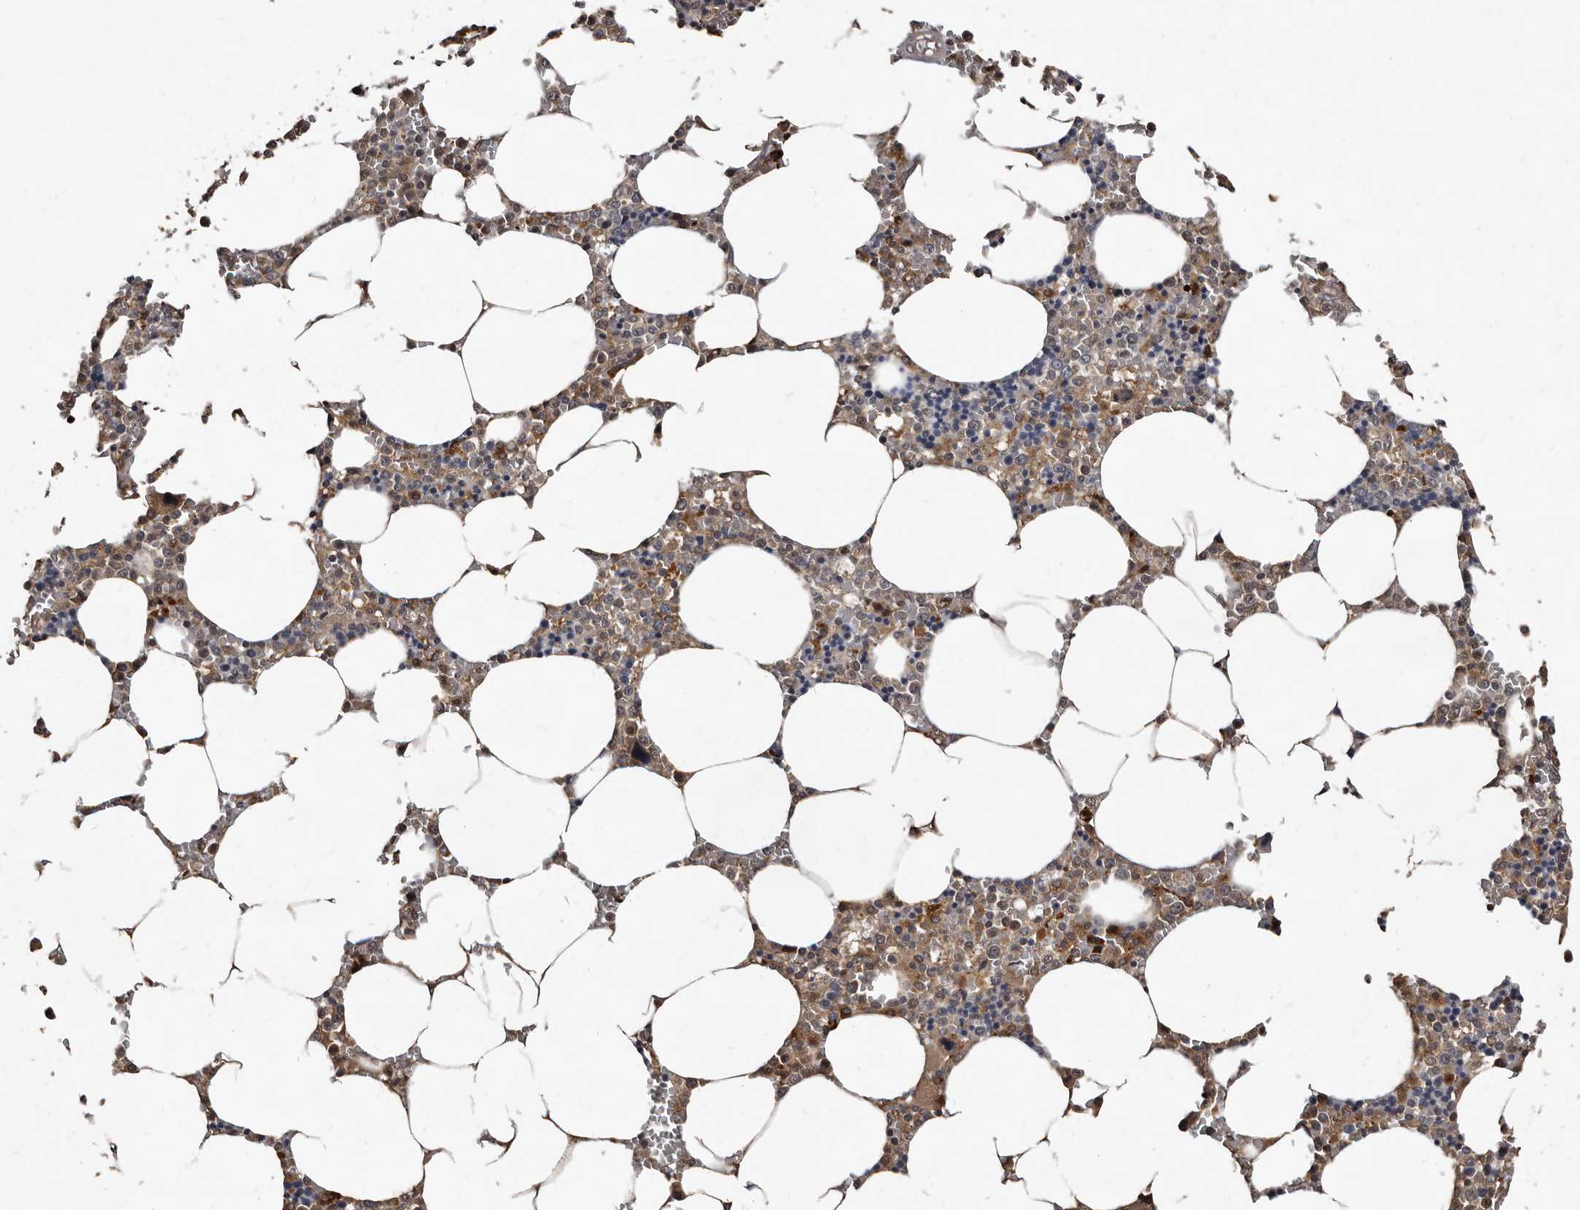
{"staining": {"intensity": "moderate", "quantity": "<25%", "location": "cytoplasmic/membranous"}, "tissue": "bone marrow", "cell_type": "Hematopoietic cells", "image_type": "normal", "snomed": [{"axis": "morphology", "description": "Normal tissue, NOS"}, {"axis": "topography", "description": "Bone marrow"}], "caption": "About <25% of hematopoietic cells in unremarkable human bone marrow show moderate cytoplasmic/membranous protein expression as visualized by brown immunohistochemical staining.", "gene": "PMVK", "patient": {"sex": "male", "age": 70}}